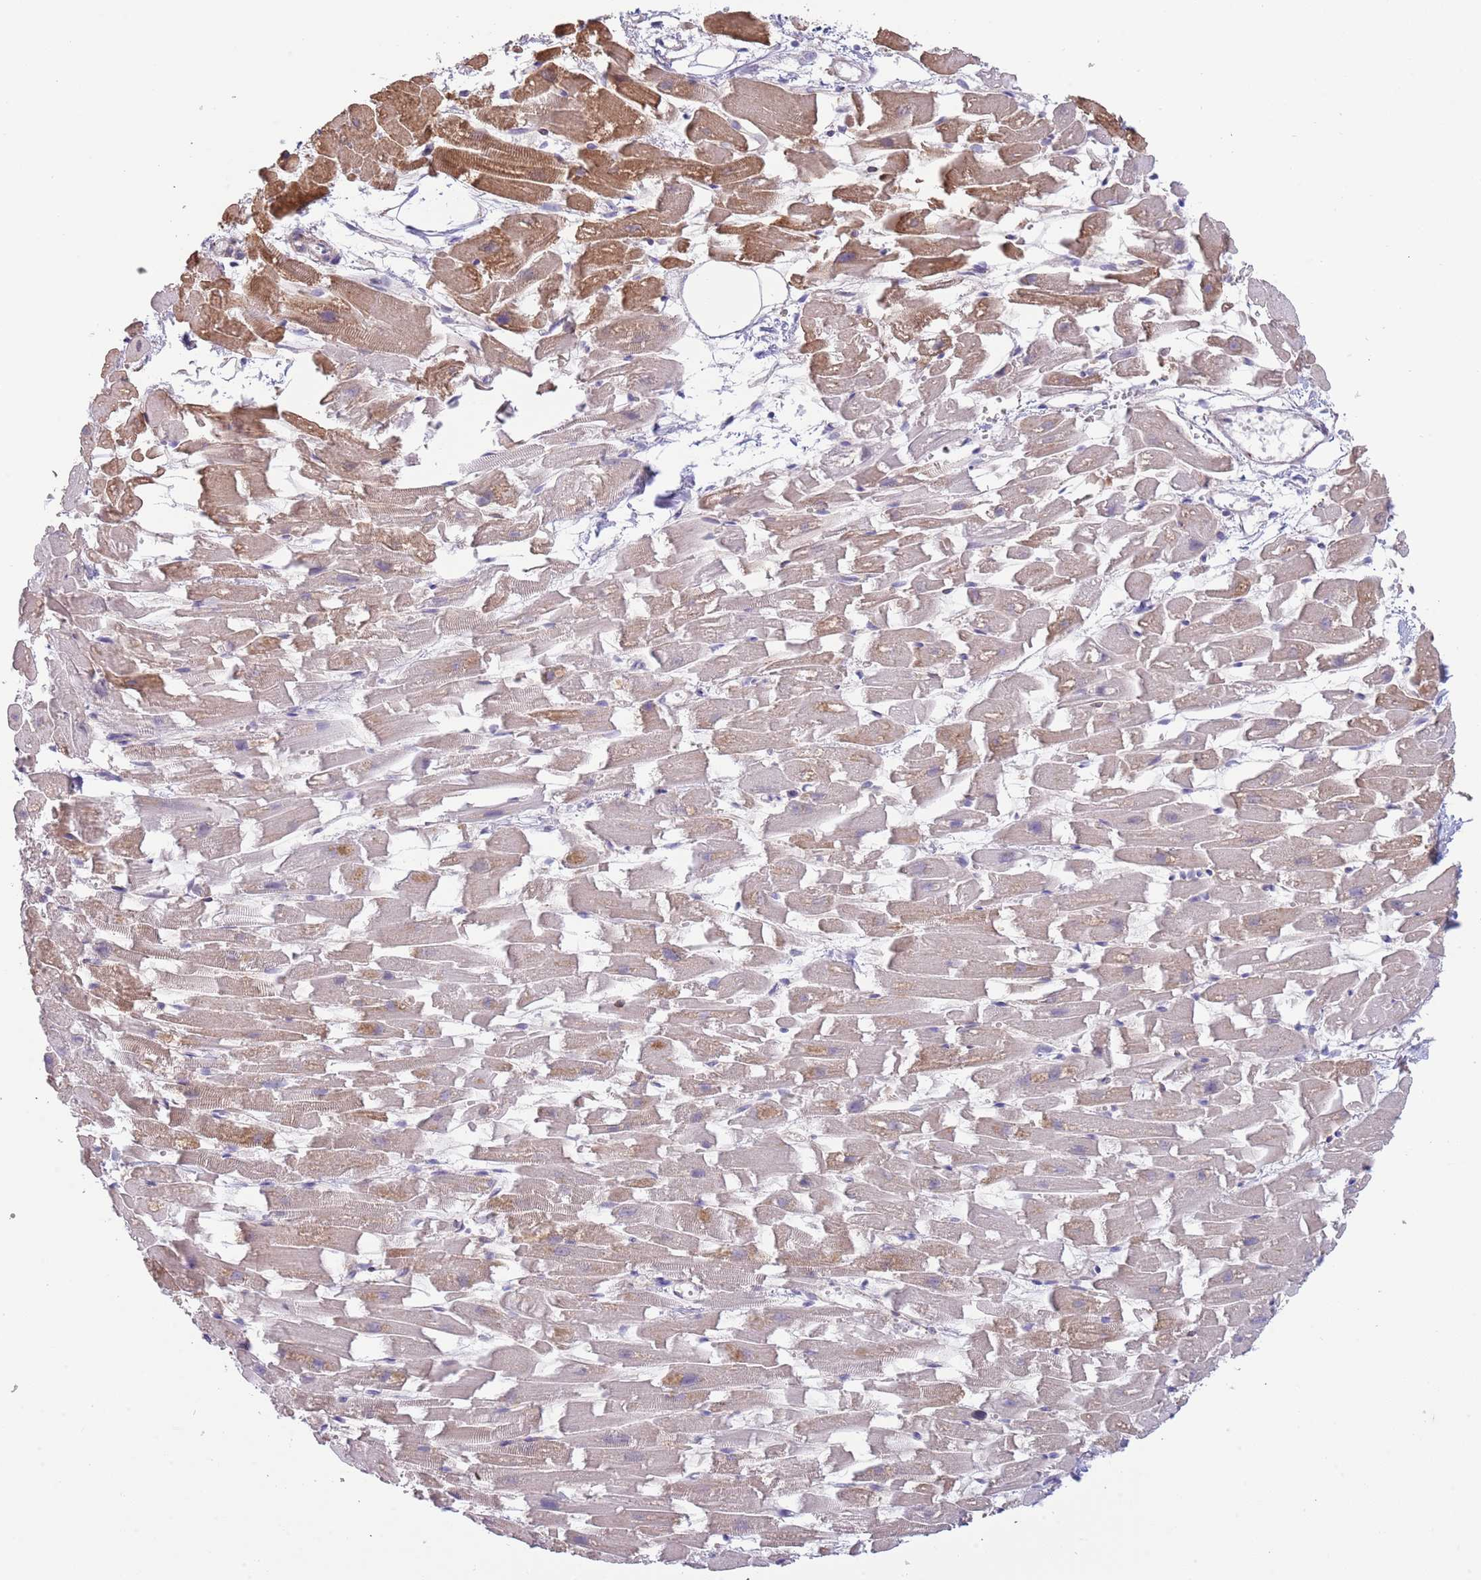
{"staining": {"intensity": "moderate", "quantity": ">75%", "location": "cytoplasmic/membranous"}, "tissue": "heart muscle", "cell_type": "Cardiomyocytes", "image_type": "normal", "snomed": [{"axis": "morphology", "description": "Normal tissue, NOS"}, {"axis": "topography", "description": "Heart"}], "caption": "Immunohistochemistry (IHC) photomicrograph of benign human heart muscle stained for a protein (brown), which displays medium levels of moderate cytoplasmic/membranous staining in about >75% of cardiomyocytes.", "gene": "PIMREG", "patient": {"sex": "female", "age": 64}}